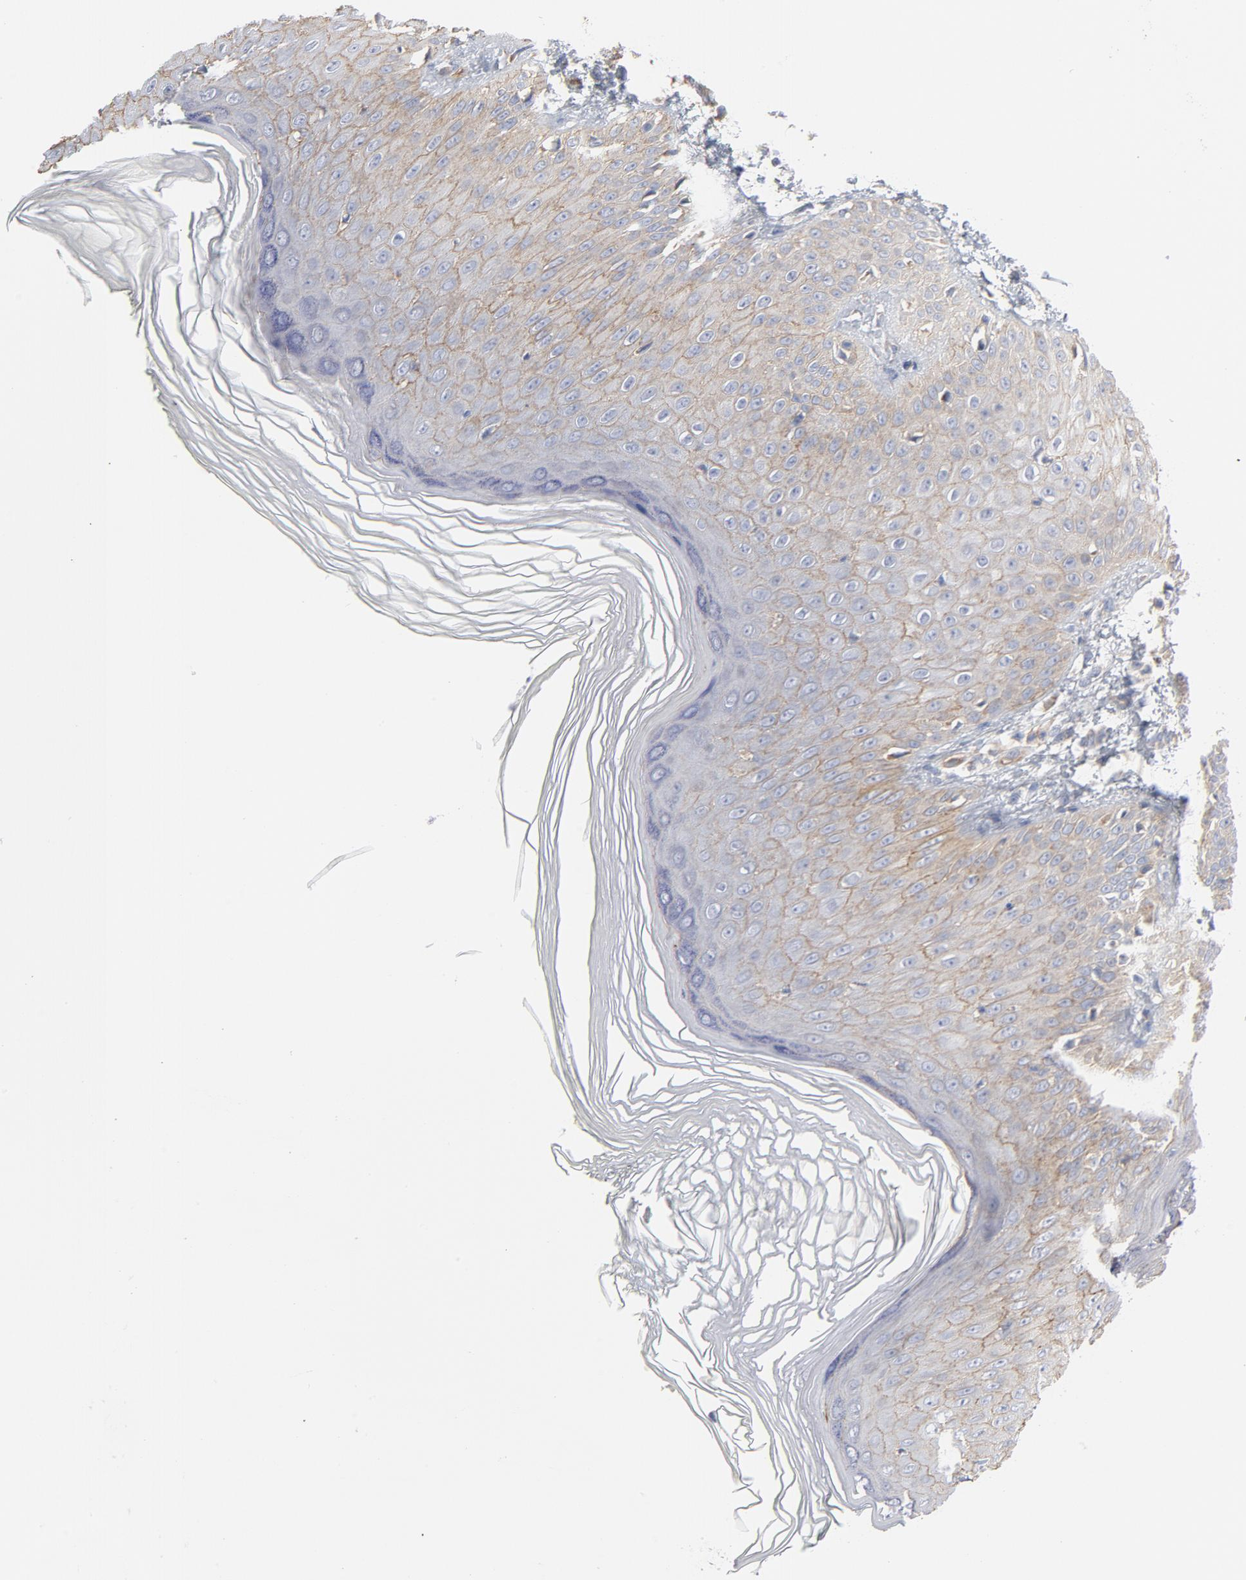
{"staining": {"intensity": "moderate", "quantity": "25%-75%", "location": "cytoplasmic/membranous"}, "tissue": "skin", "cell_type": "Epidermal cells", "image_type": "normal", "snomed": [{"axis": "morphology", "description": "Normal tissue, NOS"}, {"axis": "morphology", "description": "Inflammation, NOS"}, {"axis": "topography", "description": "Soft tissue"}, {"axis": "topography", "description": "Anal"}], "caption": "Immunohistochemistry (IHC) histopathology image of unremarkable human skin stained for a protein (brown), which shows medium levels of moderate cytoplasmic/membranous positivity in about 25%-75% of epidermal cells.", "gene": "OXA1L", "patient": {"sex": "female", "age": 15}}